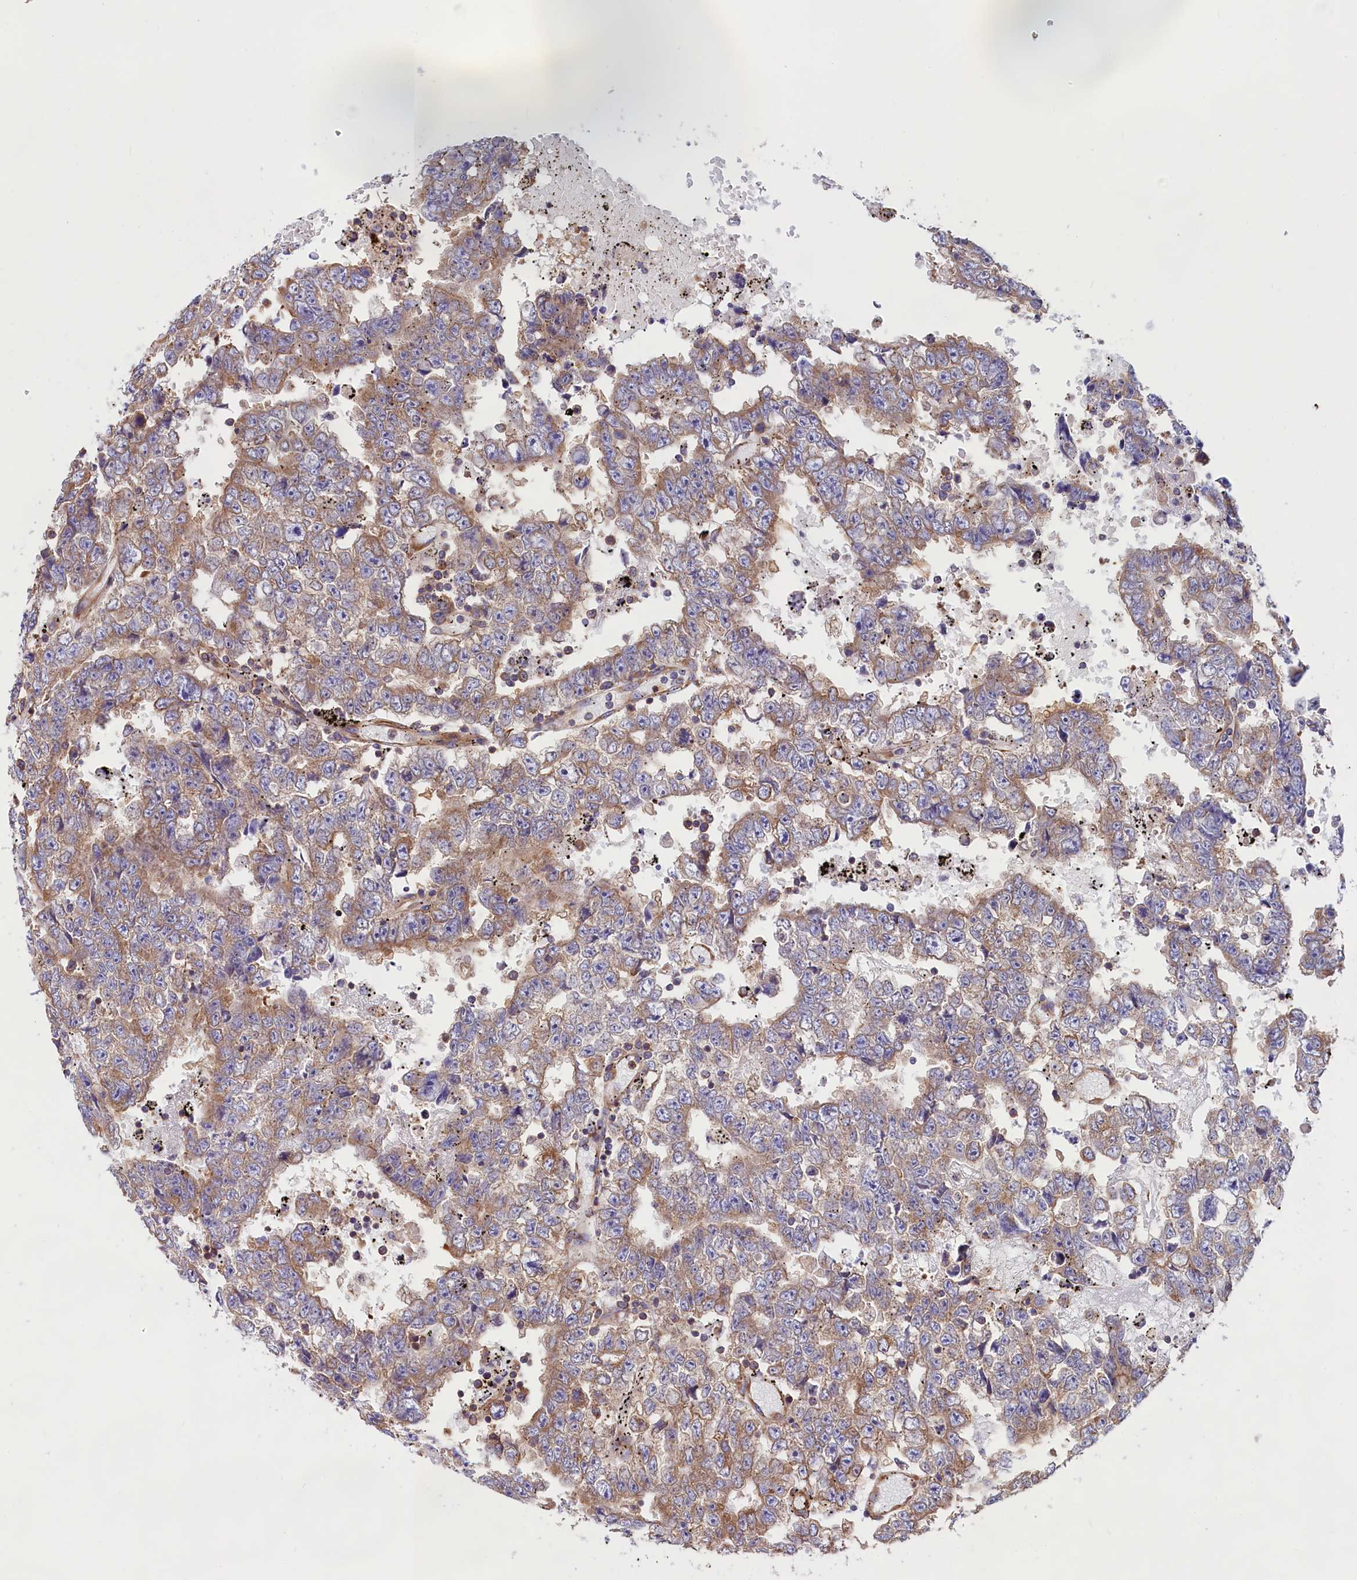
{"staining": {"intensity": "weak", "quantity": ">75%", "location": "cytoplasmic/membranous"}, "tissue": "testis cancer", "cell_type": "Tumor cells", "image_type": "cancer", "snomed": [{"axis": "morphology", "description": "Carcinoma, Embryonal, NOS"}, {"axis": "topography", "description": "Testis"}], "caption": "Protein expression by IHC reveals weak cytoplasmic/membranous positivity in approximately >75% of tumor cells in testis cancer.", "gene": "GYS1", "patient": {"sex": "male", "age": 25}}